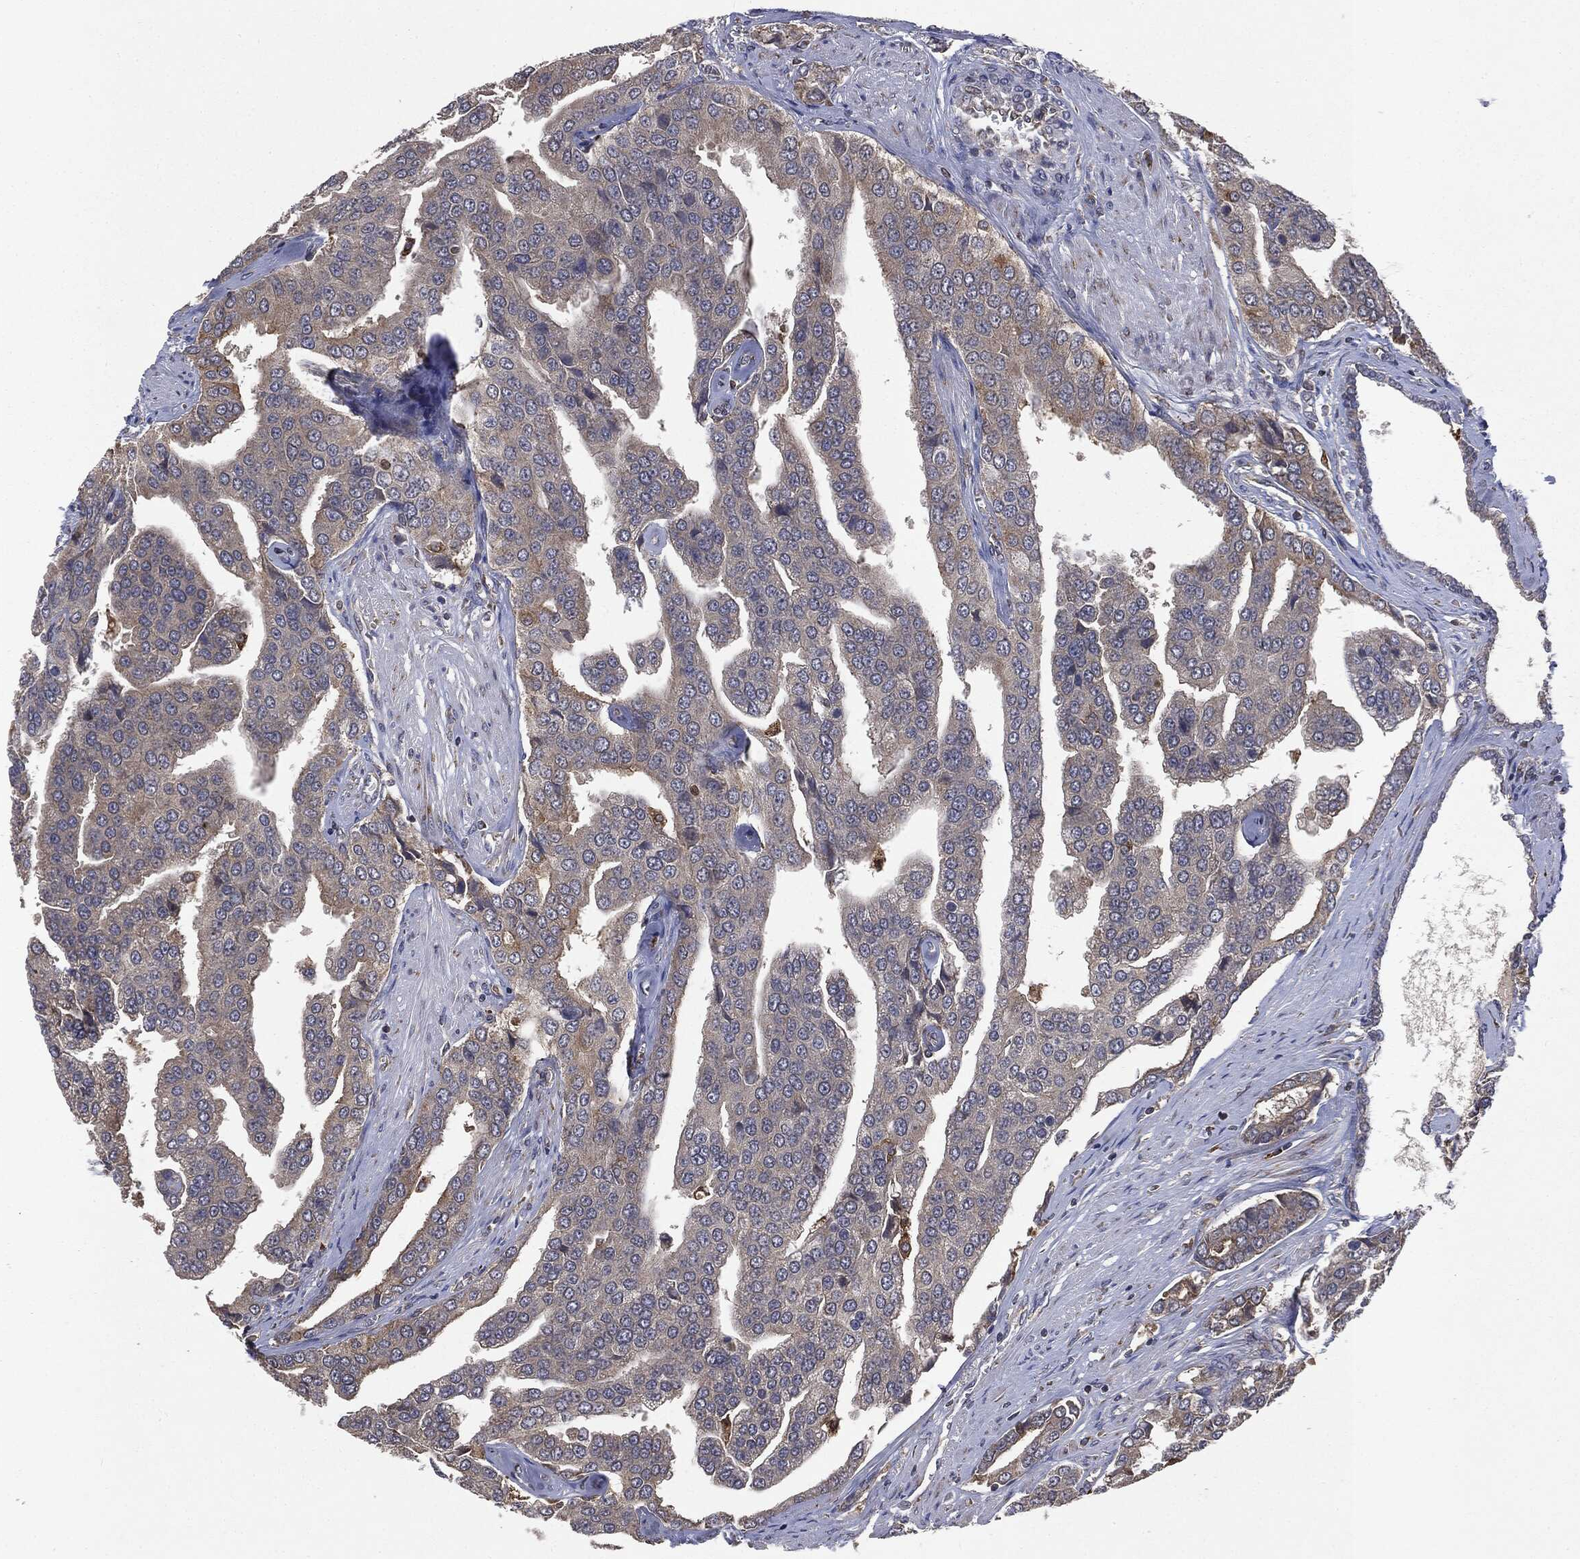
{"staining": {"intensity": "moderate", "quantity": "<25%", "location": "cytoplasmic/membranous"}, "tissue": "prostate cancer", "cell_type": "Tumor cells", "image_type": "cancer", "snomed": [{"axis": "morphology", "description": "Adenocarcinoma, NOS"}, {"axis": "topography", "description": "Prostate and seminal vesicle, NOS"}, {"axis": "topography", "description": "Prostate"}], "caption": "High-power microscopy captured an immunohistochemistry (IHC) micrograph of prostate adenocarcinoma, revealing moderate cytoplasmic/membranous staining in about <25% of tumor cells.", "gene": "PLOD3", "patient": {"sex": "male", "age": 69}}